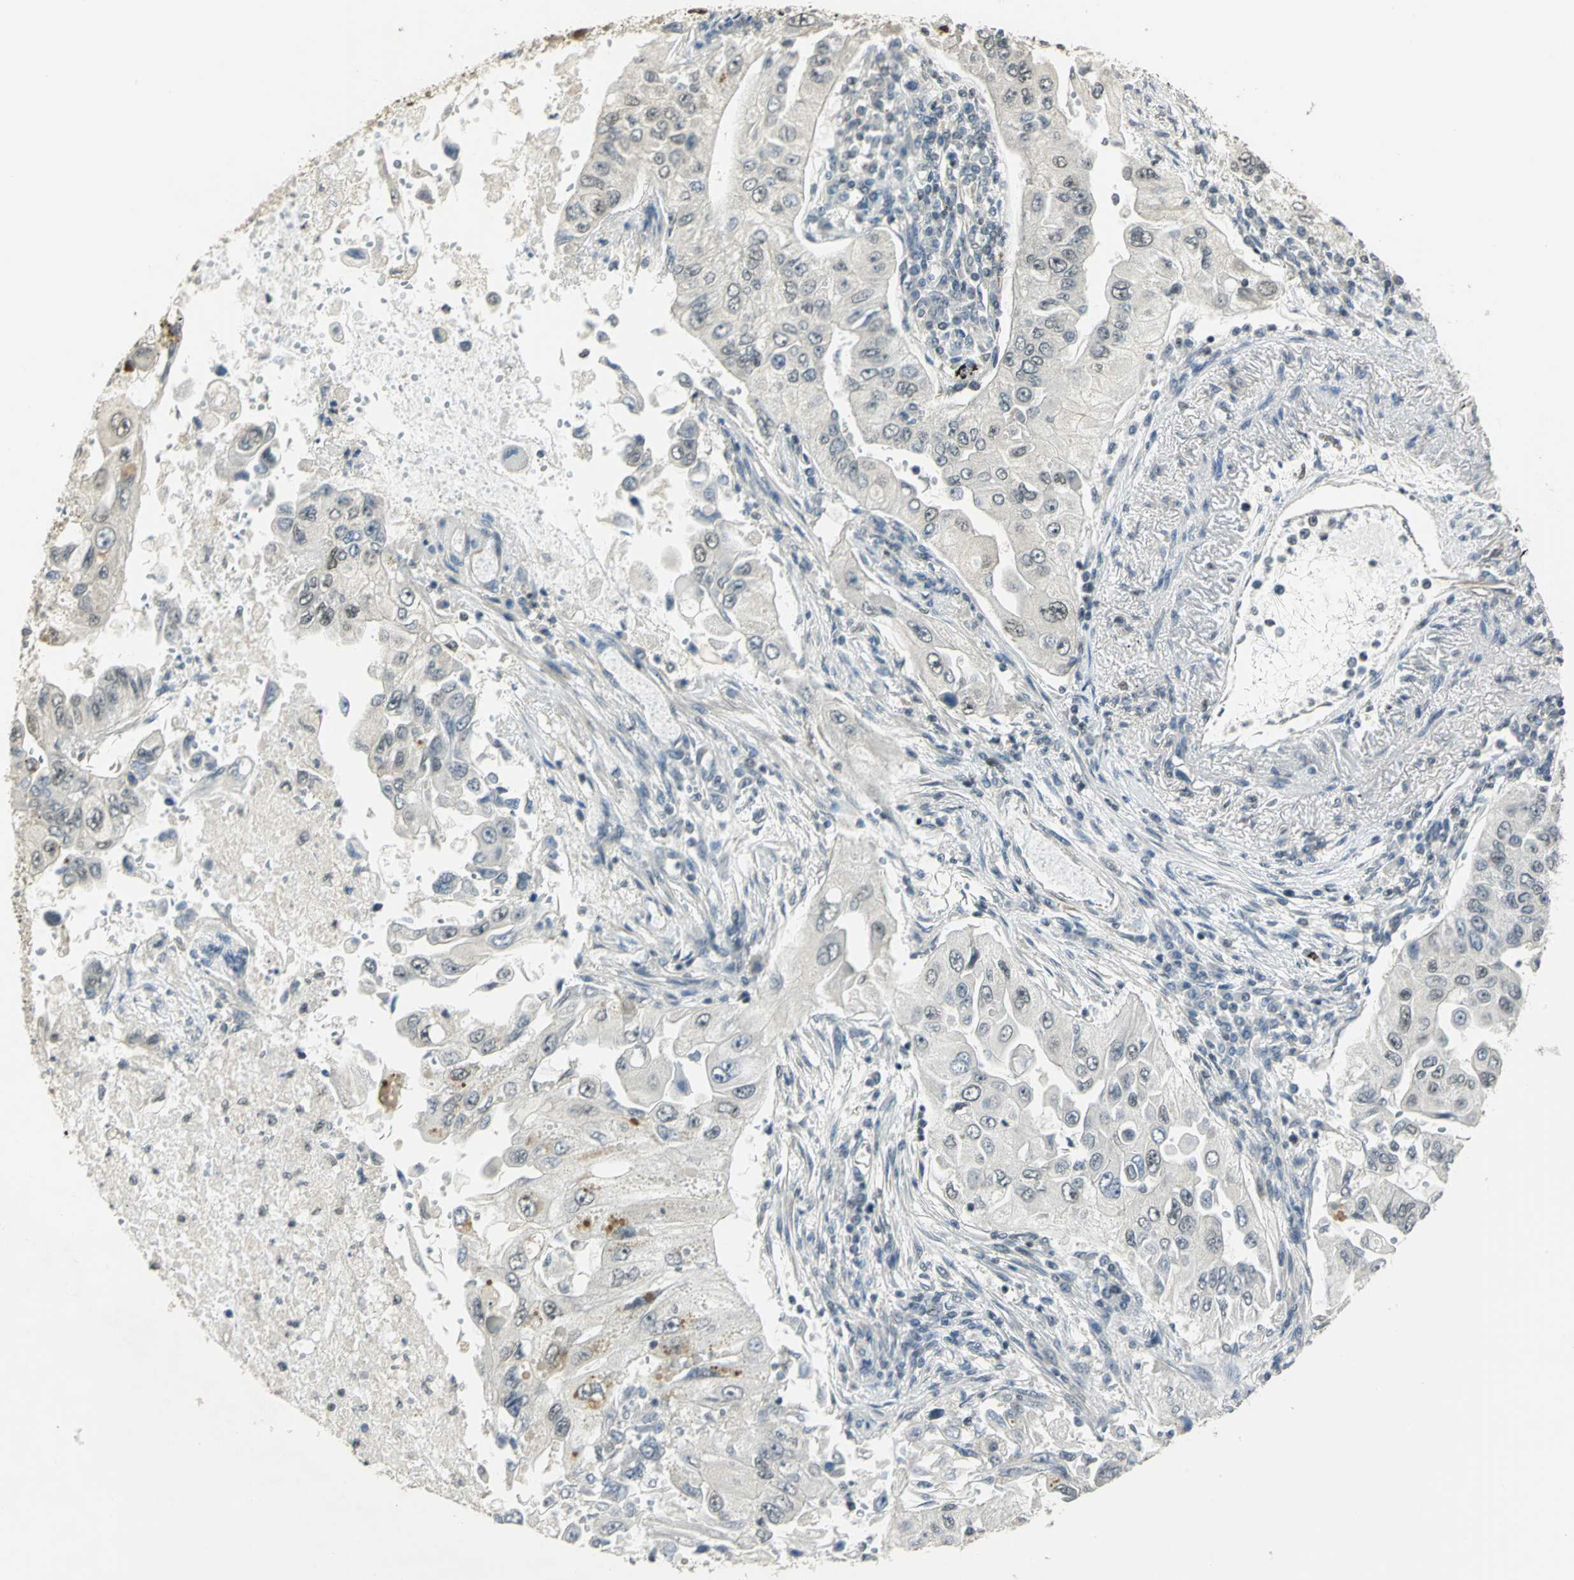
{"staining": {"intensity": "negative", "quantity": "none", "location": "none"}, "tissue": "lung cancer", "cell_type": "Tumor cells", "image_type": "cancer", "snomed": [{"axis": "morphology", "description": "Adenocarcinoma, NOS"}, {"axis": "topography", "description": "Lung"}], "caption": "This is a micrograph of IHC staining of lung cancer, which shows no staining in tumor cells.", "gene": "ELF1", "patient": {"sex": "male", "age": 84}}